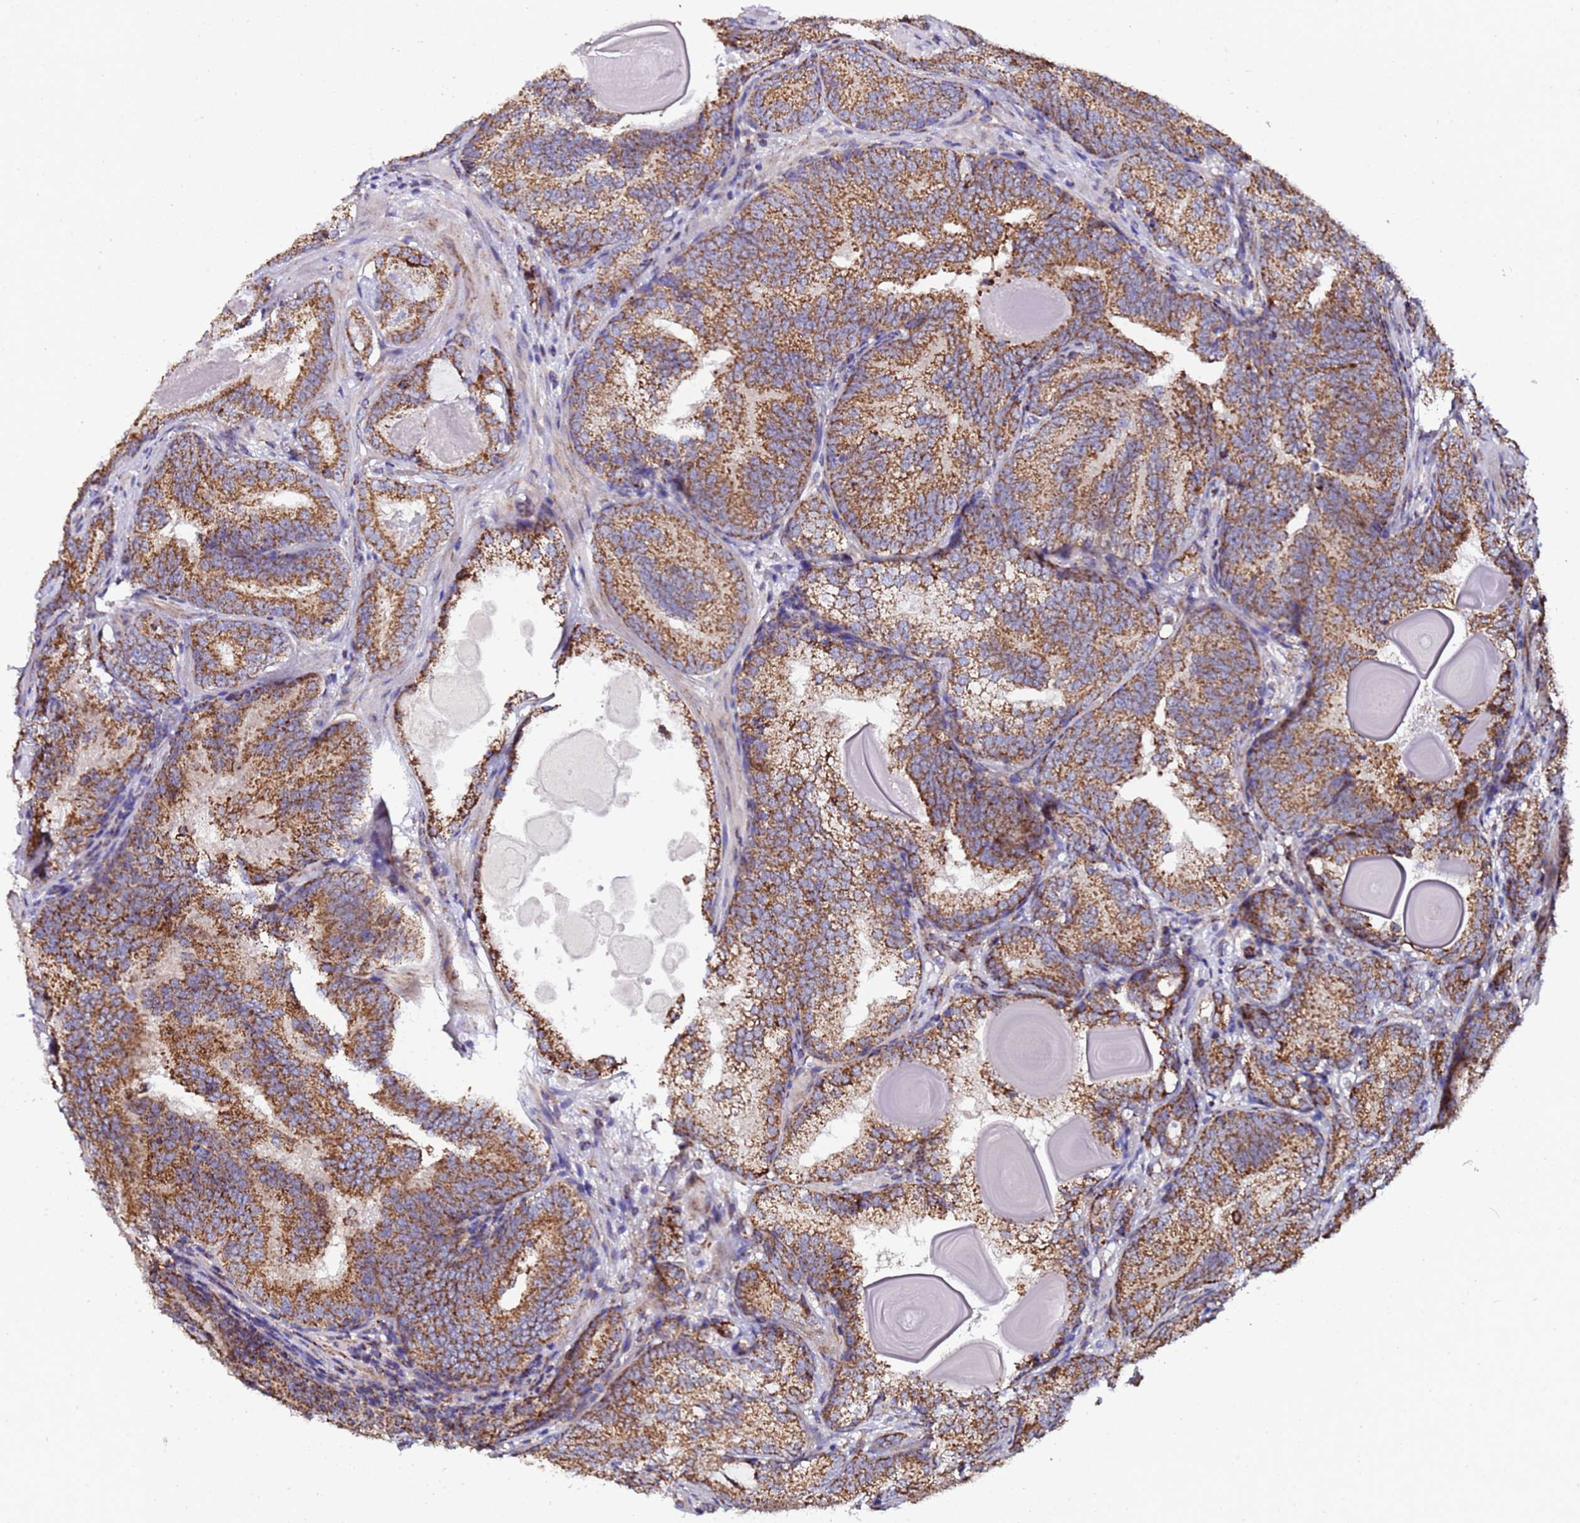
{"staining": {"intensity": "moderate", "quantity": ">75%", "location": "cytoplasmic/membranous"}, "tissue": "prostate cancer", "cell_type": "Tumor cells", "image_type": "cancer", "snomed": [{"axis": "morphology", "description": "Adenocarcinoma, High grade"}, {"axis": "topography", "description": "Prostate"}], "caption": "Adenocarcinoma (high-grade) (prostate) stained with a protein marker displays moderate staining in tumor cells.", "gene": "MRPS12", "patient": {"sex": "male", "age": 66}}